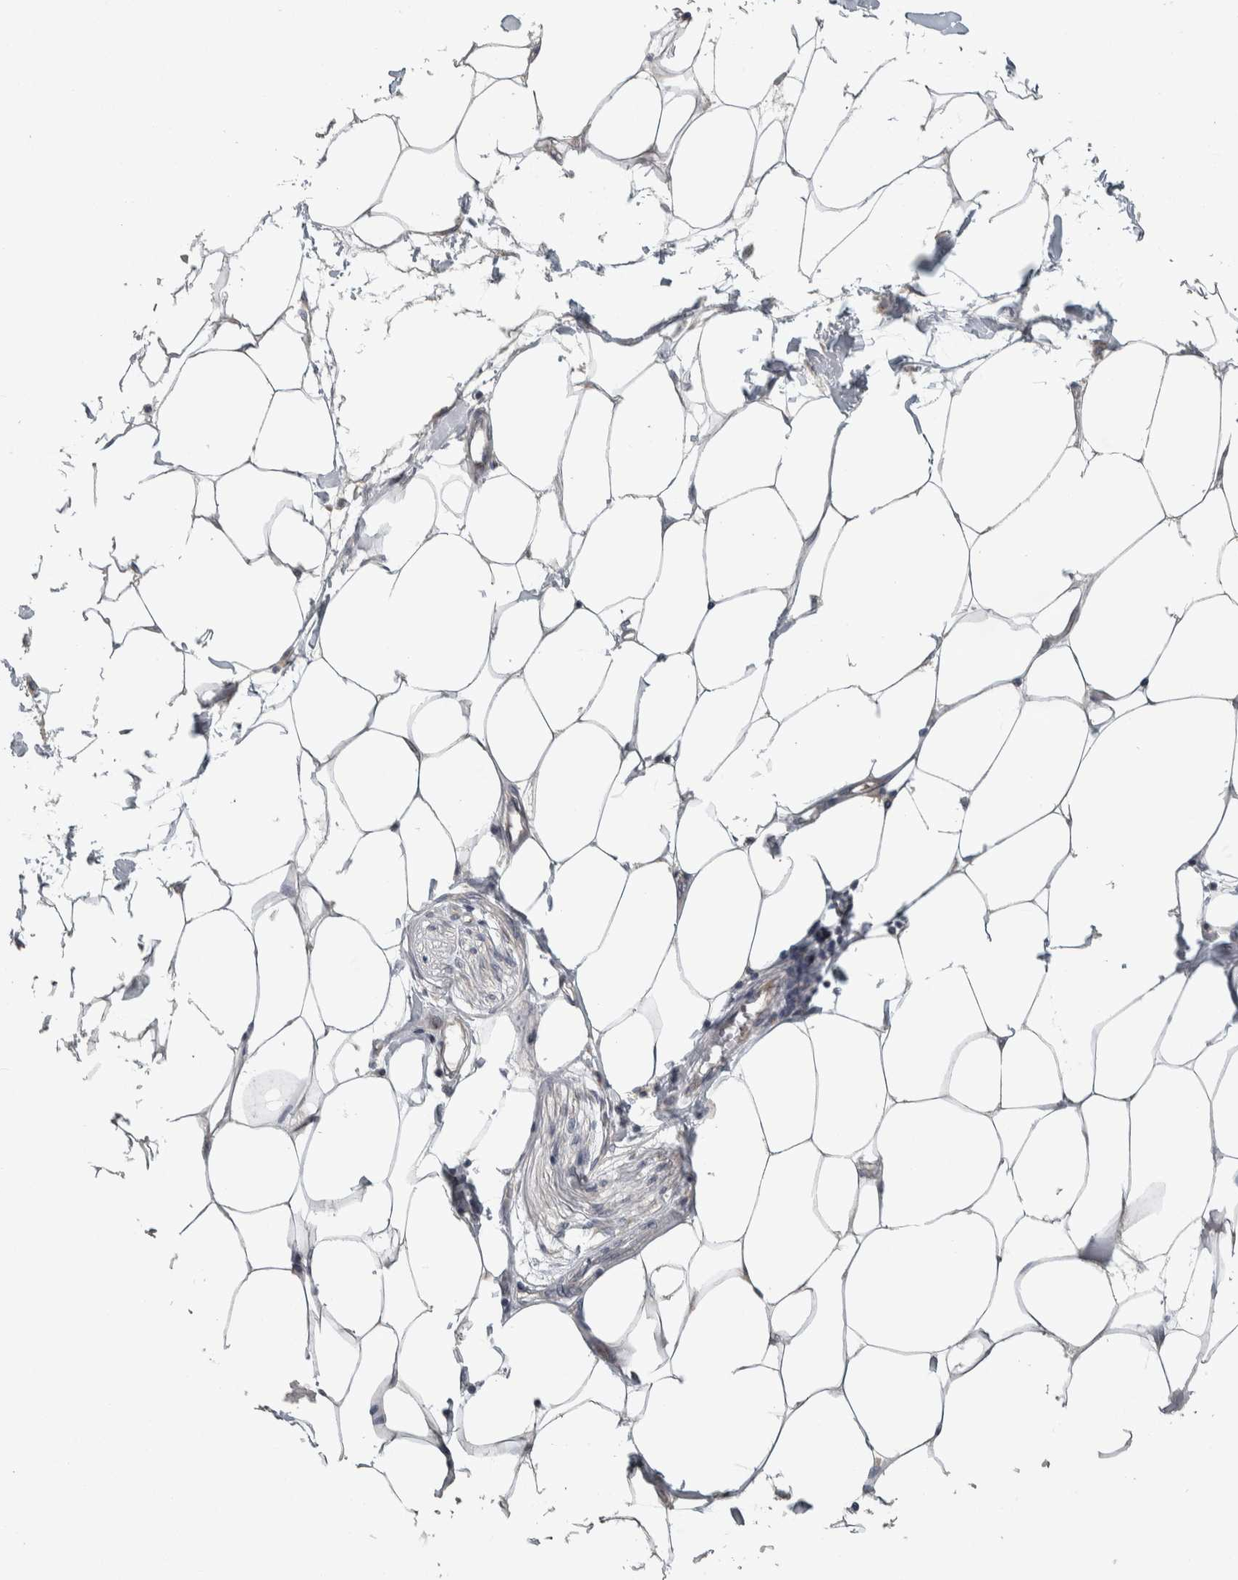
{"staining": {"intensity": "negative", "quantity": "none", "location": "none"}, "tissue": "adipose tissue", "cell_type": "Adipocytes", "image_type": "normal", "snomed": [{"axis": "morphology", "description": "Normal tissue, NOS"}, {"axis": "morphology", "description": "Adenocarcinoma, NOS"}, {"axis": "topography", "description": "Colon"}, {"axis": "topography", "description": "Peripheral nerve tissue"}], "caption": "An image of human adipose tissue is negative for staining in adipocytes. (Brightfield microscopy of DAB IHC at high magnification).", "gene": "SRP68", "patient": {"sex": "male", "age": 14}}